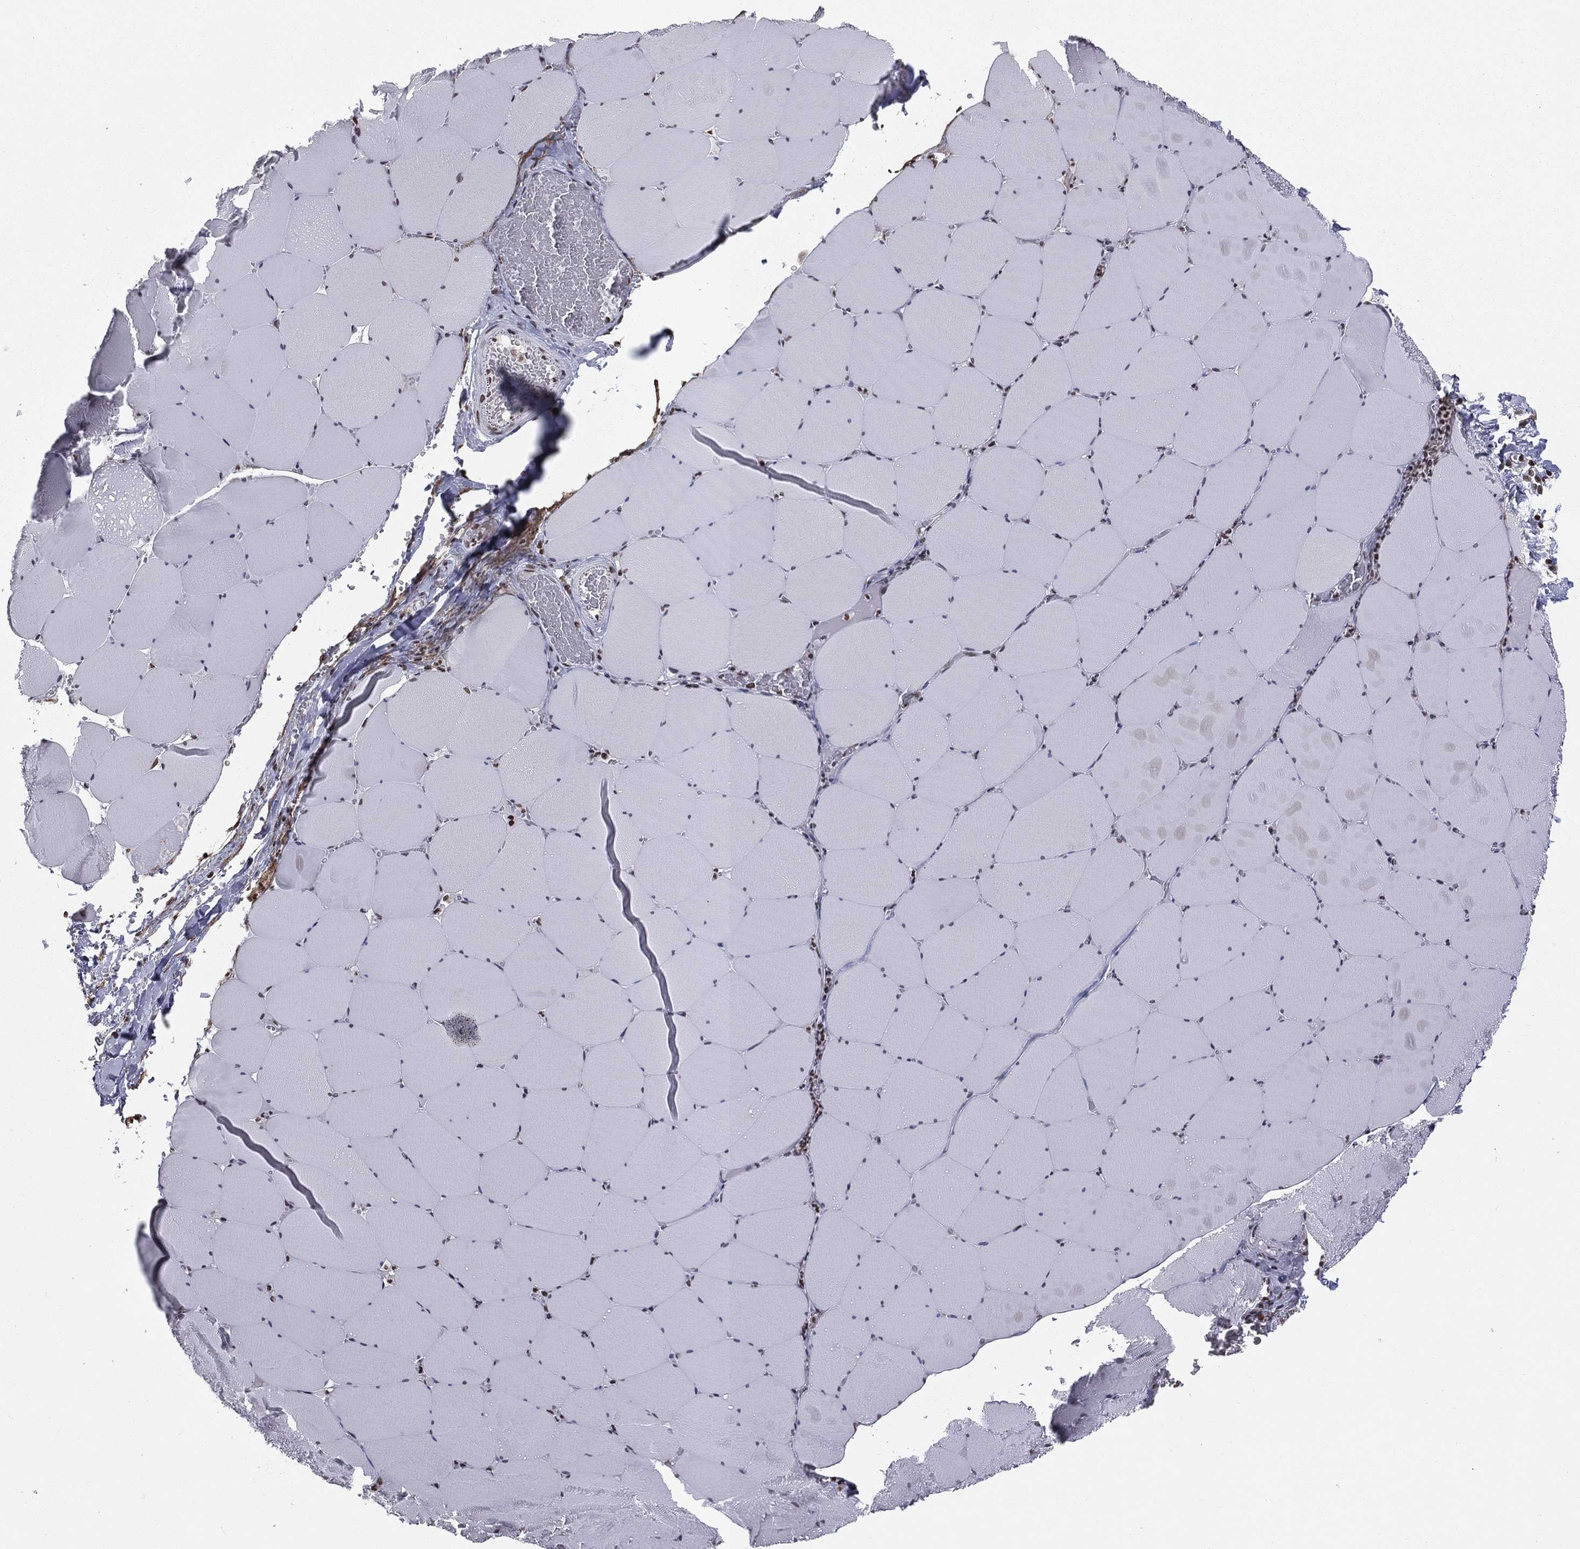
{"staining": {"intensity": "moderate", "quantity": ">75%", "location": "nuclear"}, "tissue": "skeletal muscle", "cell_type": "Myocytes", "image_type": "normal", "snomed": [{"axis": "morphology", "description": "Normal tissue, NOS"}, {"axis": "morphology", "description": "Malignant melanoma, Metastatic site"}, {"axis": "topography", "description": "Skeletal muscle"}], "caption": "Myocytes display medium levels of moderate nuclear expression in approximately >75% of cells in unremarkable skeletal muscle. Ihc stains the protein in brown and the nuclei are stained blue.", "gene": "RFX7", "patient": {"sex": "male", "age": 50}}